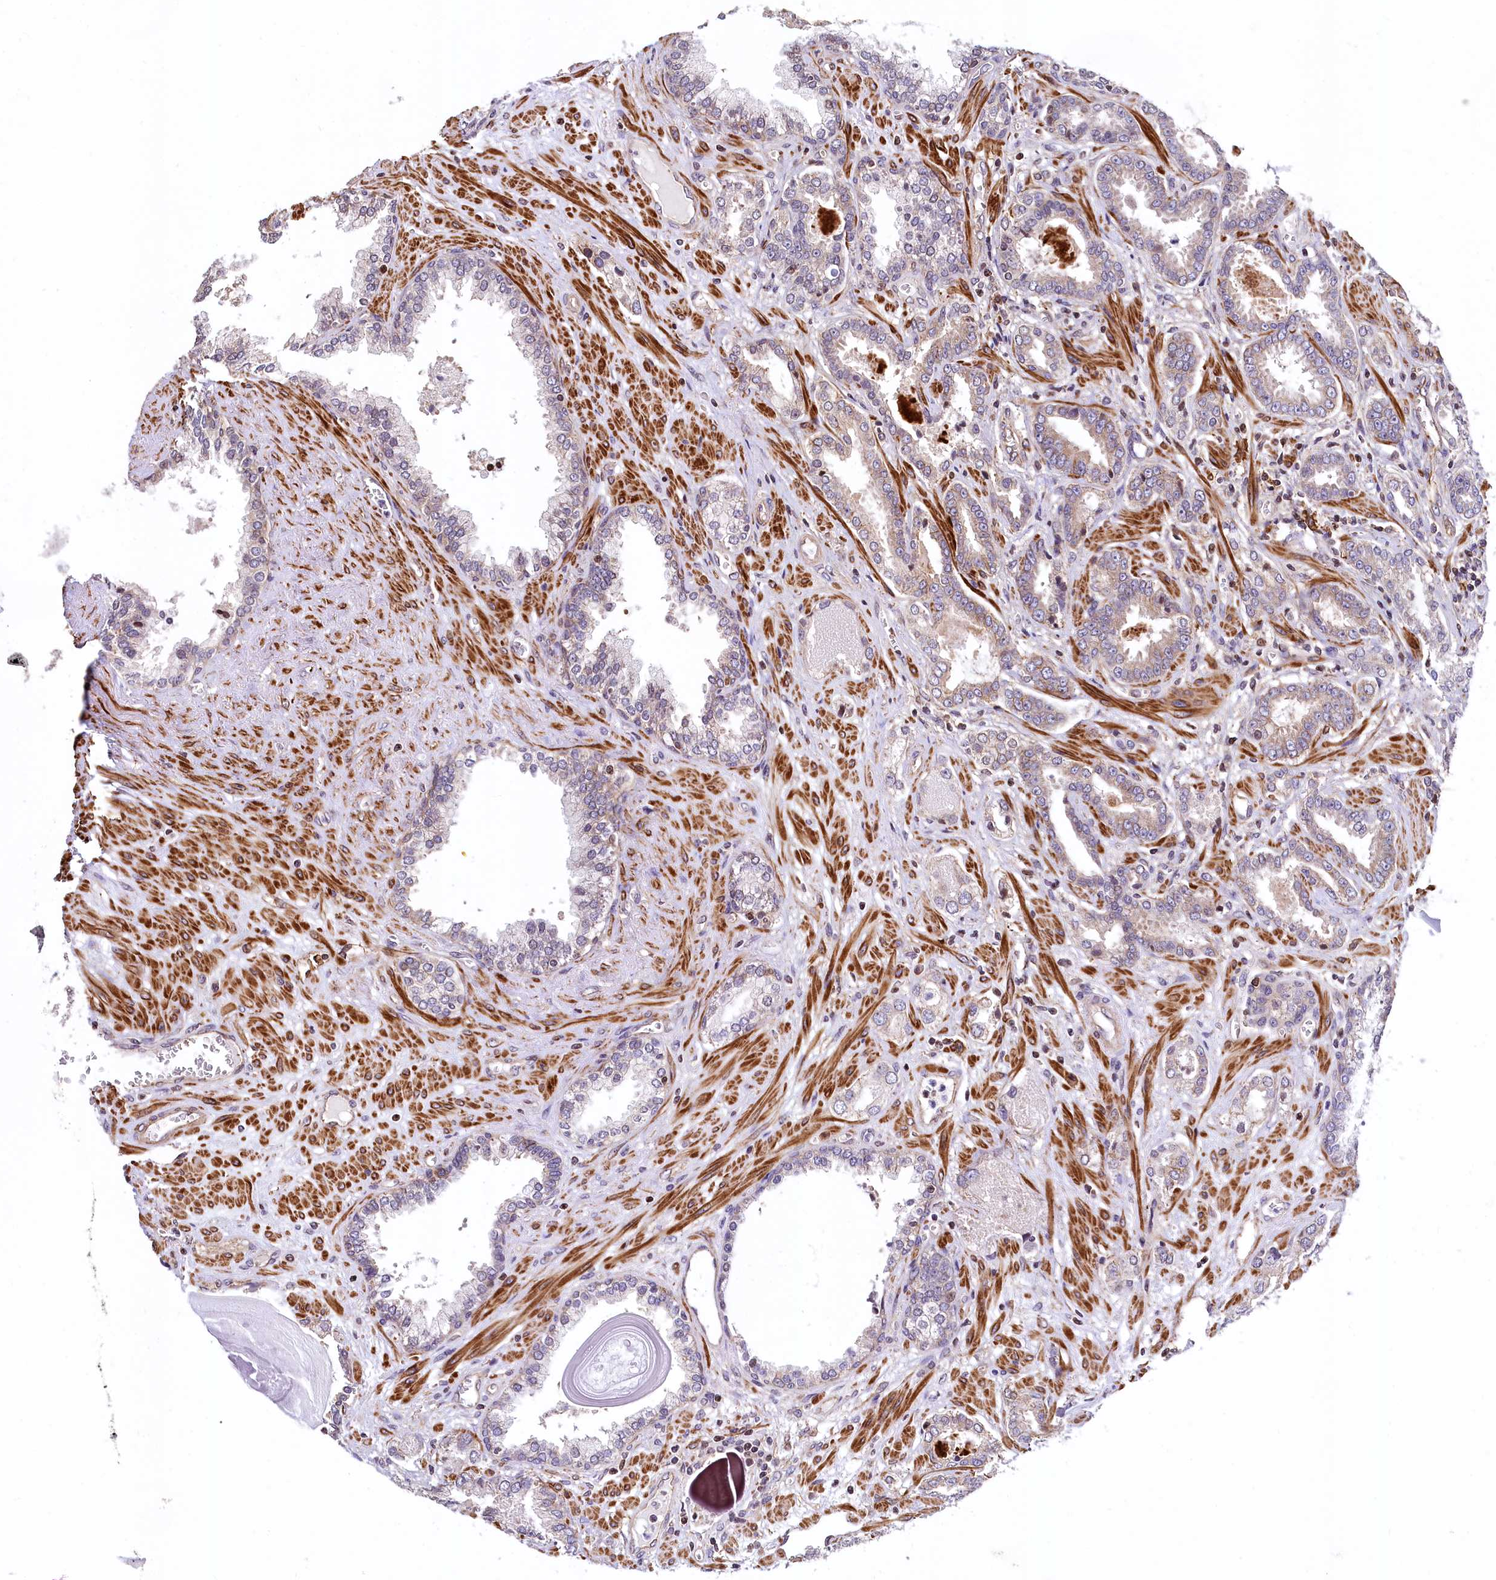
{"staining": {"intensity": "negative", "quantity": "none", "location": "none"}, "tissue": "prostate cancer", "cell_type": "Tumor cells", "image_type": "cancer", "snomed": [{"axis": "morphology", "description": "Adenocarcinoma, High grade"}, {"axis": "topography", "description": "Prostate and seminal vesicle, NOS"}], "caption": "DAB immunohistochemical staining of prostate cancer (adenocarcinoma (high-grade)) exhibits no significant positivity in tumor cells.", "gene": "ZNF2", "patient": {"sex": "male", "age": 67}}